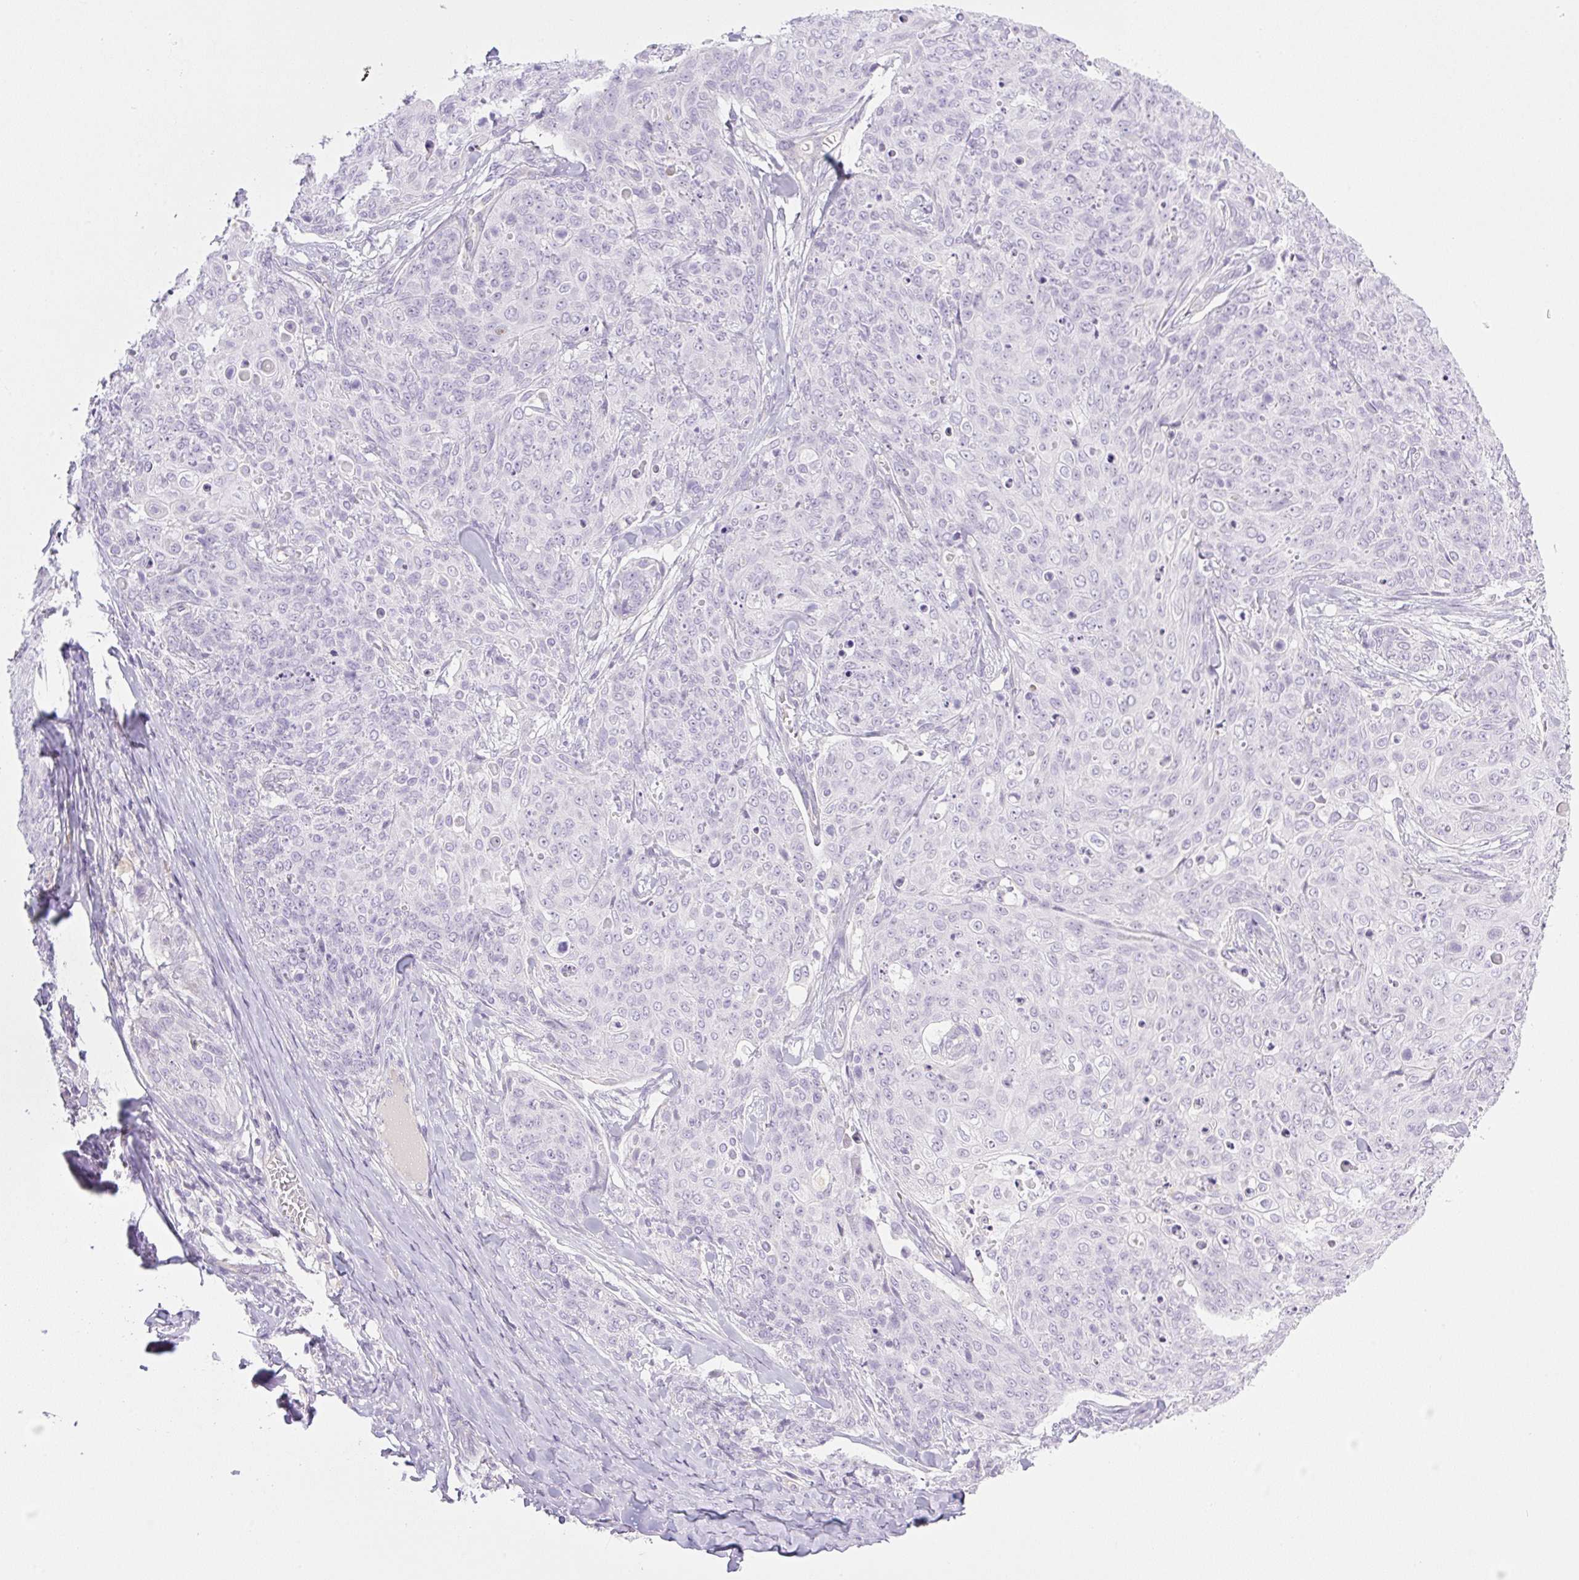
{"staining": {"intensity": "negative", "quantity": "none", "location": "none"}, "tissue": "skin cancer", "cell_type": "Tumor cells", "image_type": "cancer", "snomed": [{"axis": "morphology", "description": "Squamous cell carcinoma, NOS"}, {"axis": "topography", "description": "Skin"}, {"axis": "topography", "description": "Vulva"}], "caption": "This is an immunohistochemistry (IHC) photomicrograph of human skin squamous cell carcinoma. There is no staining in tumor cells.", "gene": "MIA2", "patient": {"sex": "female", "age": 85}}